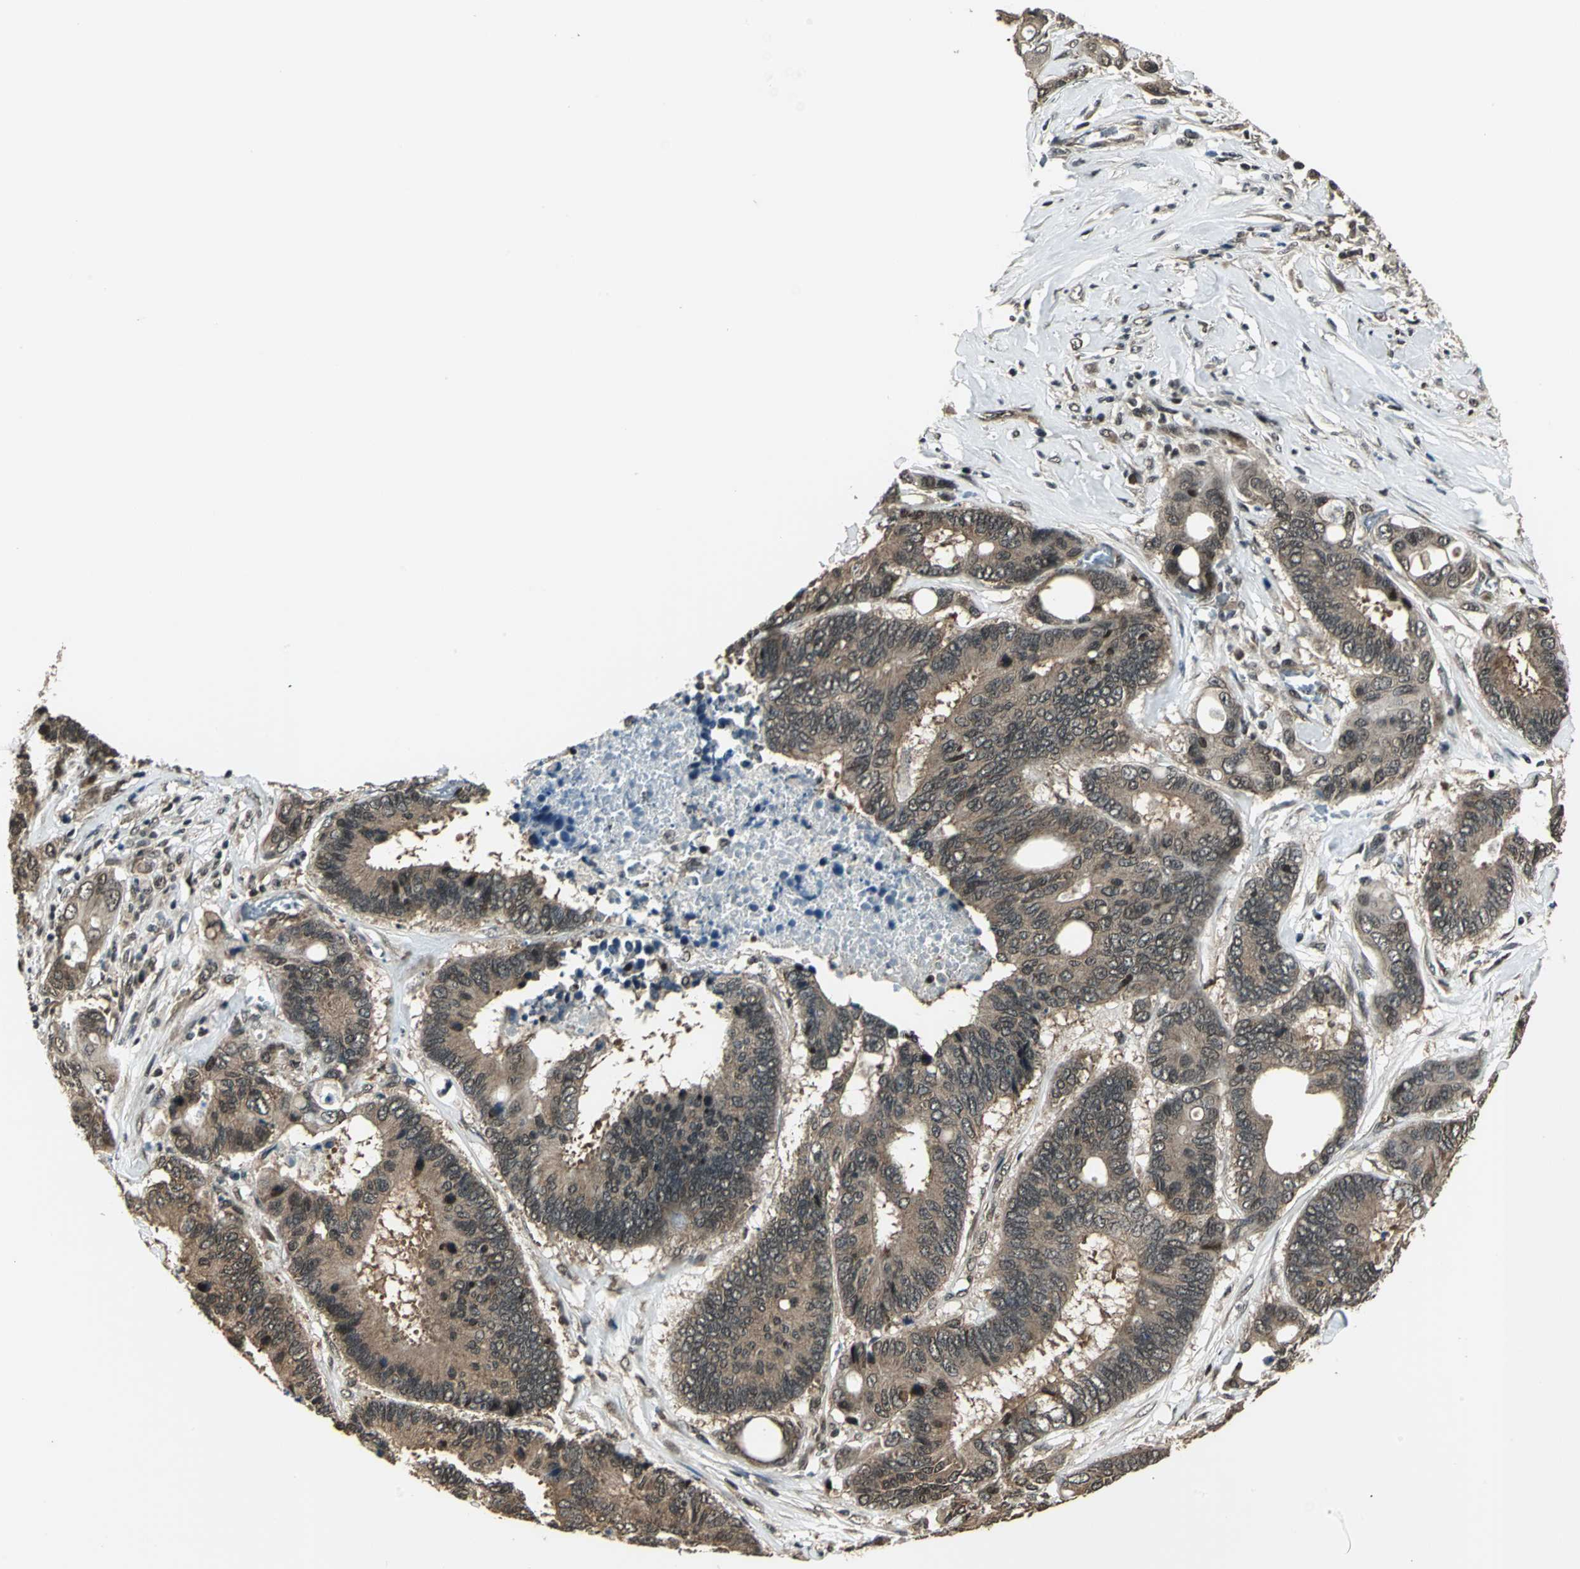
{"staining": {"intensity": "moderate", "quantity": ">75%", "location": "cytoplasmic/membranous,nuclear"}, "tissue": "colorectal cancer", "cell_type": "Tumor cells", "image_type": "cancer", "snomed": [{"axis": "morphology", "description": "Adenocarcinoma, NOS"}, {"axis": "topography", "description": "Rectum"}], "caption": "A brown stain highlights moderate cytoplasmic/membranous and nuclear staining of a protein in colorectal cancer (adenocarcinoma) tumor cells.", "gene": "PSMC3", "patient": {"sex": "male", "age": 55}}